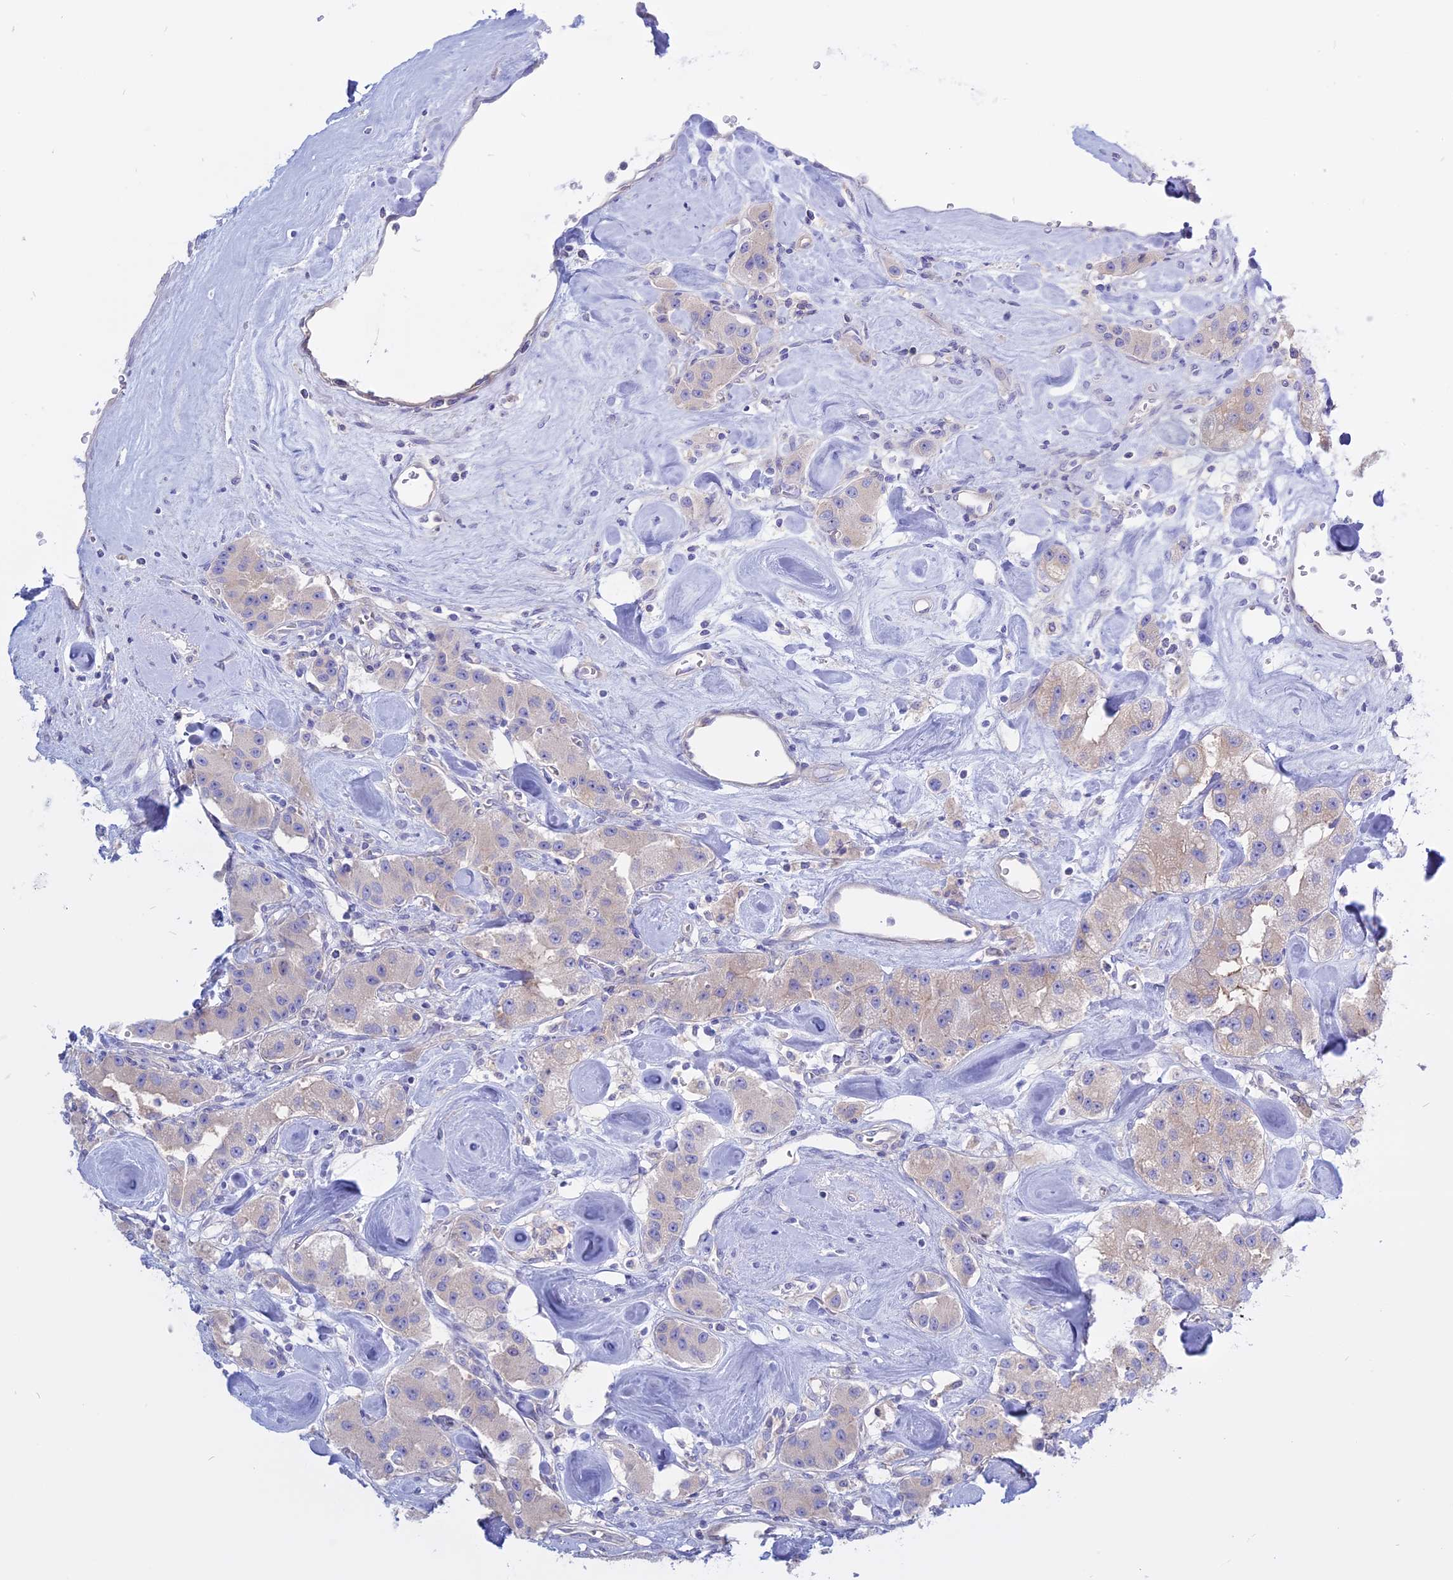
{"staining": {"intensity": "negative", "quantity": "none", "location": "none"}, "tissue": "carcinoid", "cell_type": "Tumor cells", "image_type": "cancer", "snomed": [{"axis": "morphology", "description": "Carcinoid, malignant, NOS"}, {"axis": "topography", "description": "Pancreas"}], "caption": "This is an IHC photomicrograph of malignant carcinoid. There is no positivity in tumor cells.", "gene": "AHCYL1", "patient": {"sex": "male", "age": 41}}